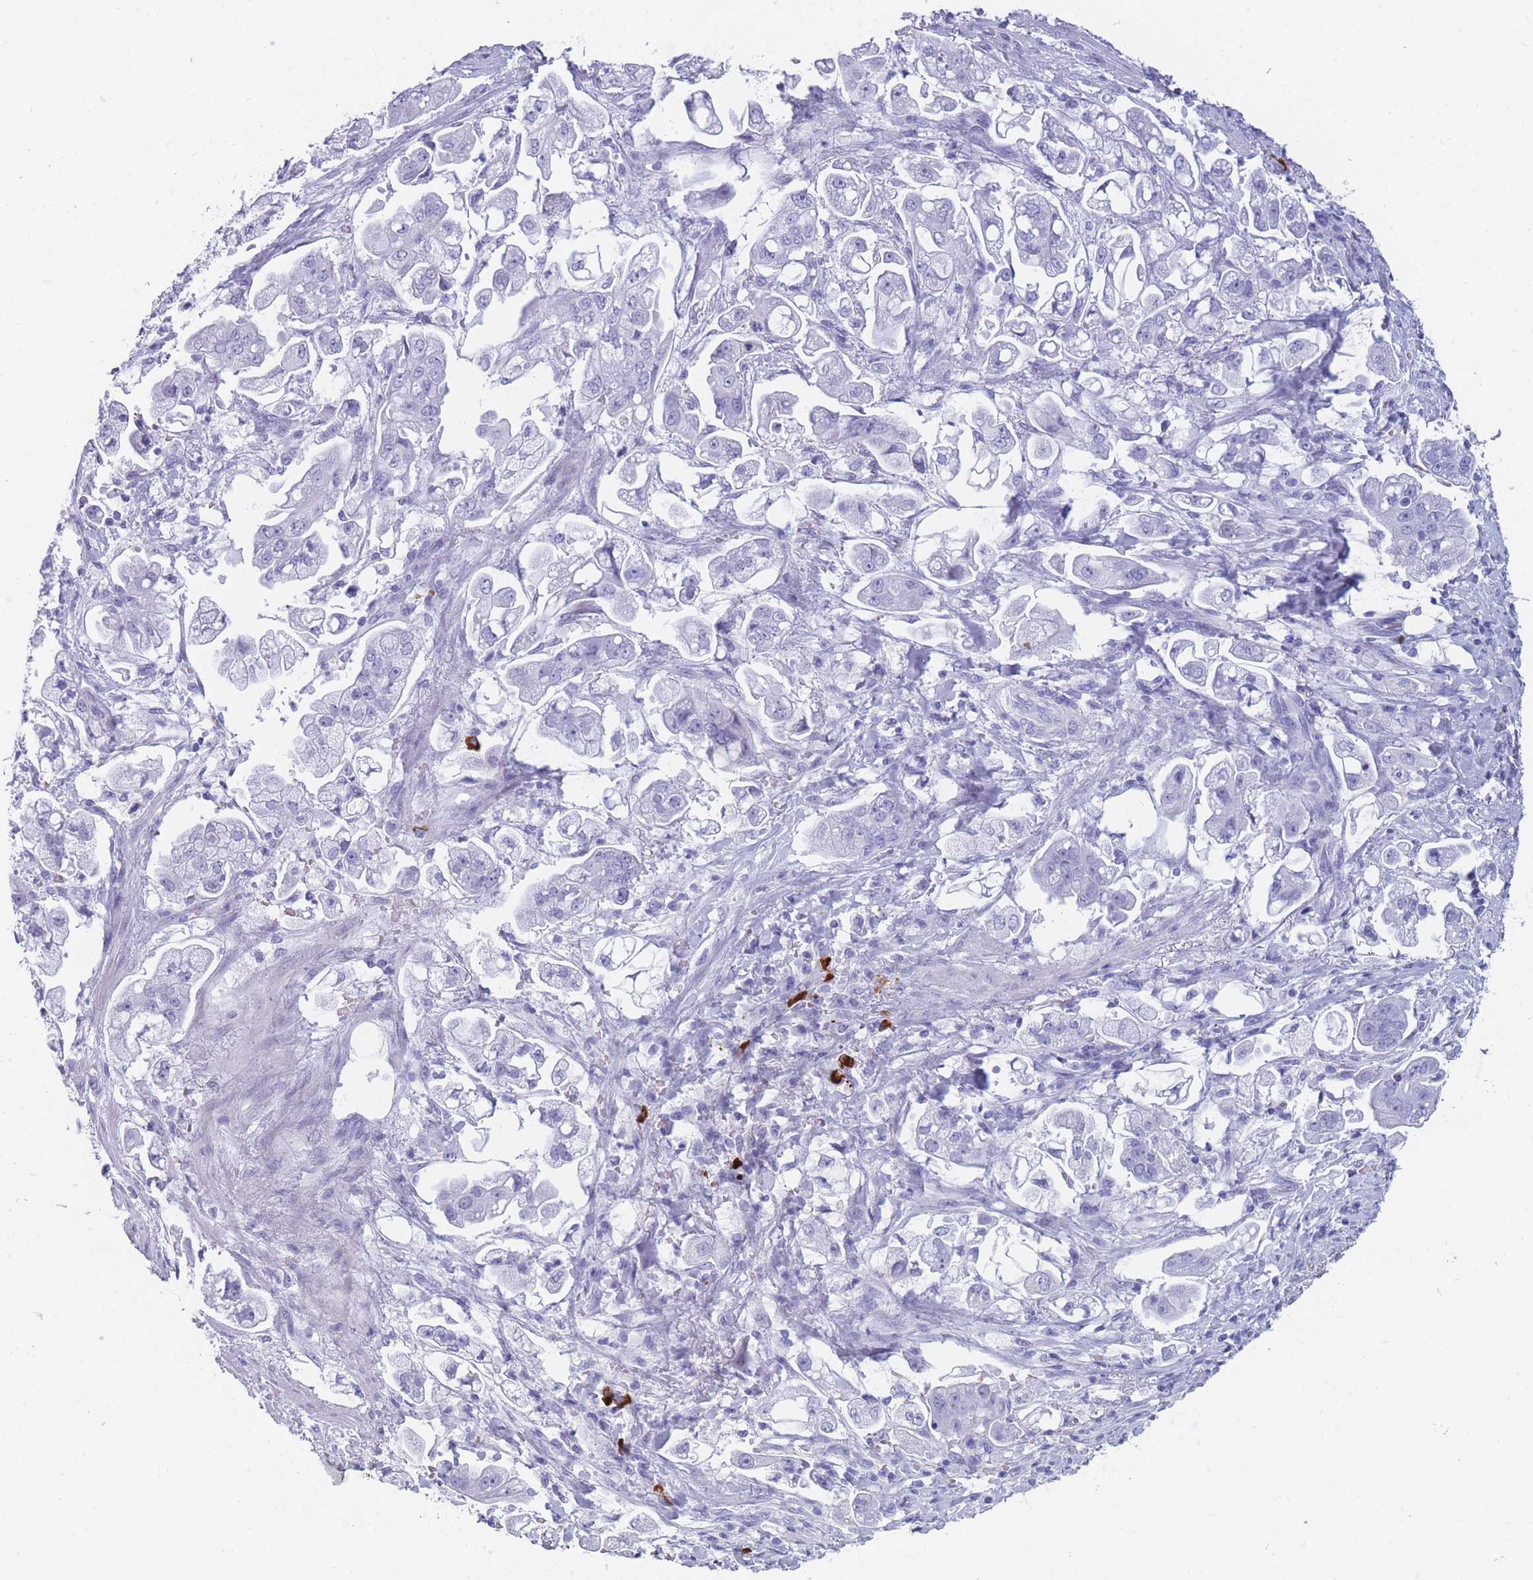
{"staining": {"intensity": "negative", "quantity": "none", "location": "none"}, "tissue": "stomach cancer", "cell_type": "Tumor cells", "image_type": "cancer", "snomed": [{"axis": "morphology", "description": "Adenocarcinoma, NOS"}, {"axis": "topography", "description": "Stomach"}], "caption": "Immunohistochemistry (IHC) of stomach cancer shows no staining in tumor cells.", "gene": "TNFSF11", "patient": {"sex": "male", "age": 62}}